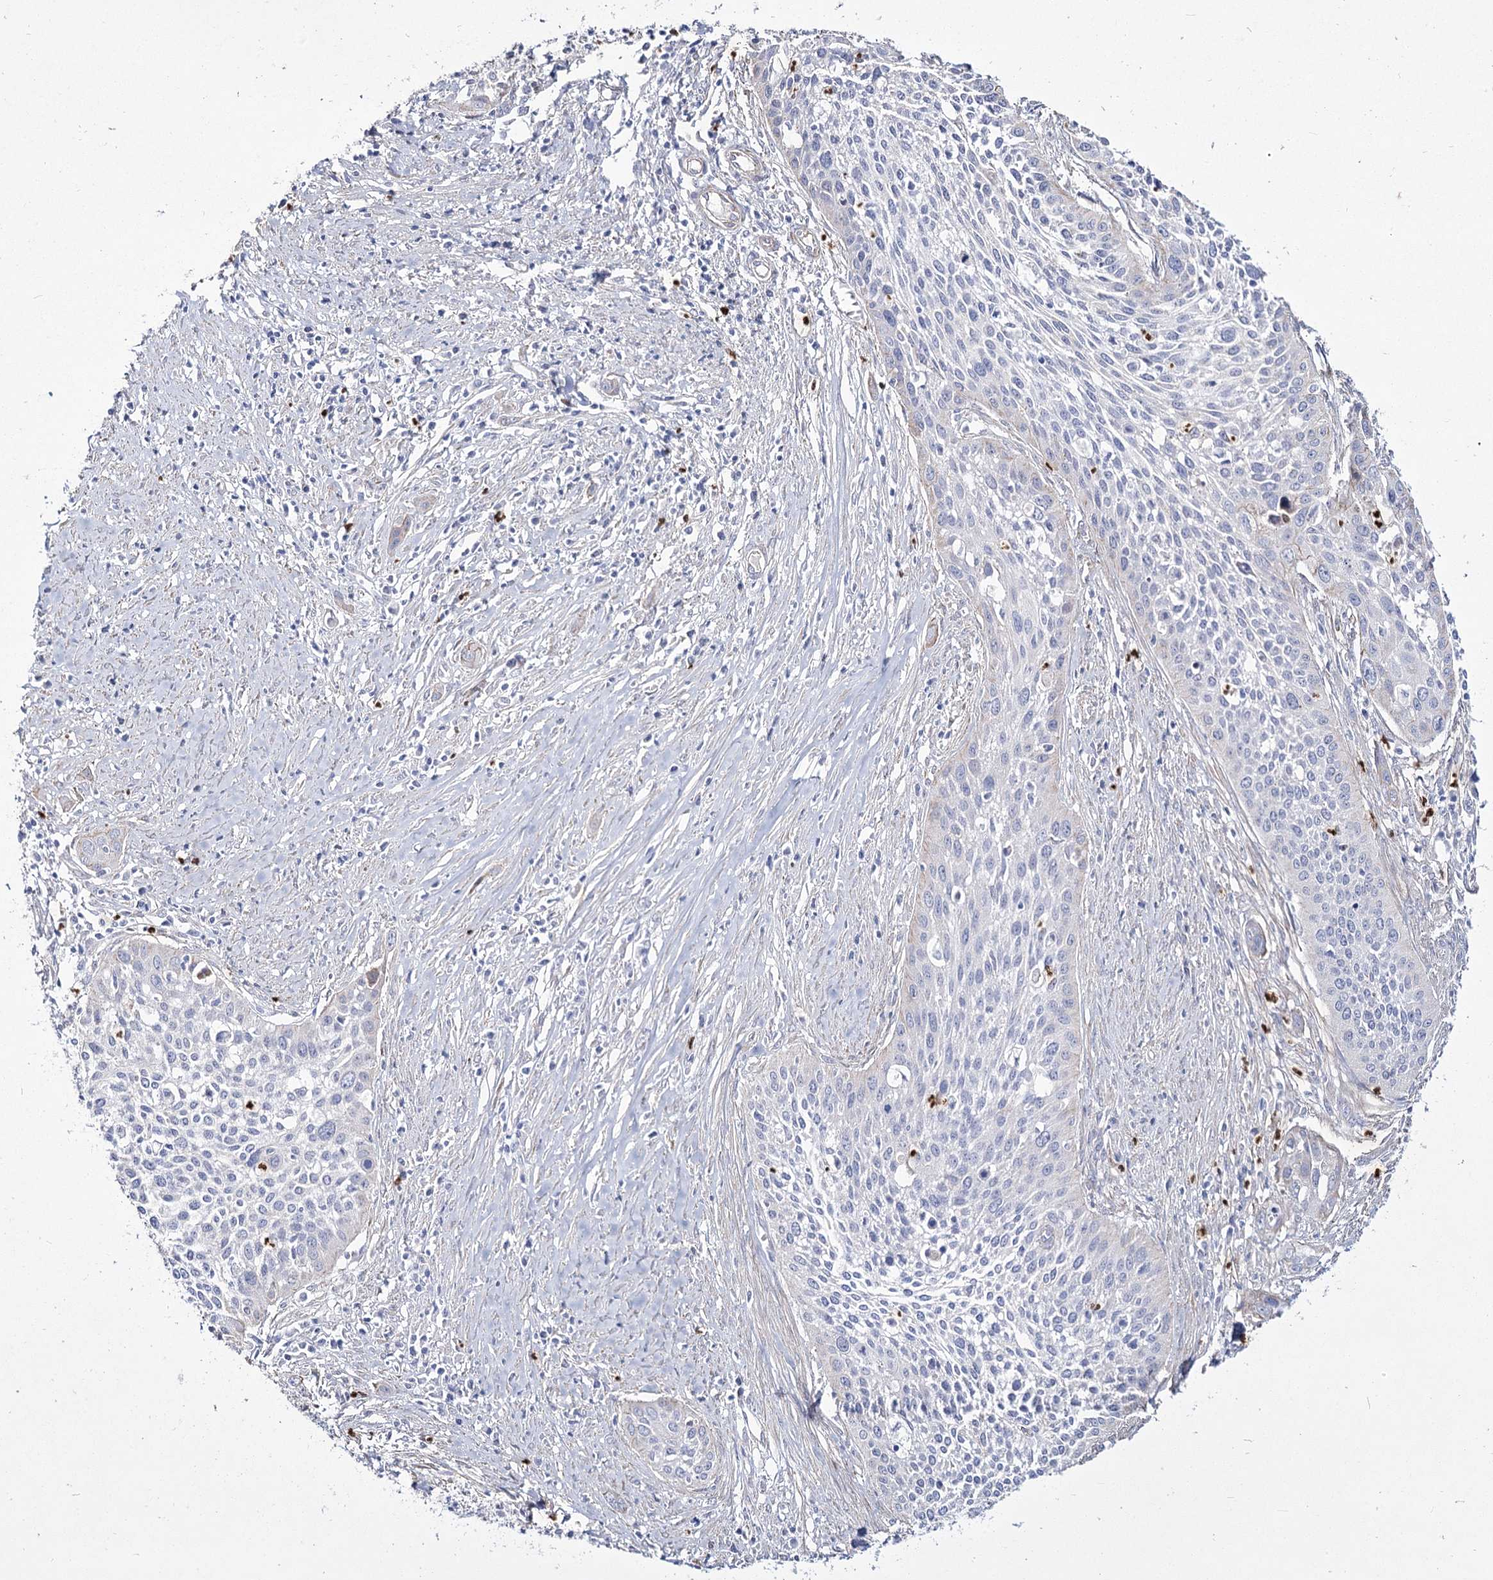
{"staining": {"intensity": "negative", "quantity": "none", "location": "none"}, "tissue": "cervical cancer", "cell_type": "Tumor cells", "image_type": "cancer", "snomed": [{"axis": "morphology", "description": "Squamous cell carcinoma, NOS"}, {"axis": "topography", "description": "Cervix"}], "caption": "This is an immunohistochemistry photomicrograph of human cervical cancer. There is no expression in tumor cells.", "gene": "ME3", "patient": {"sex": "female", "age": 34}}